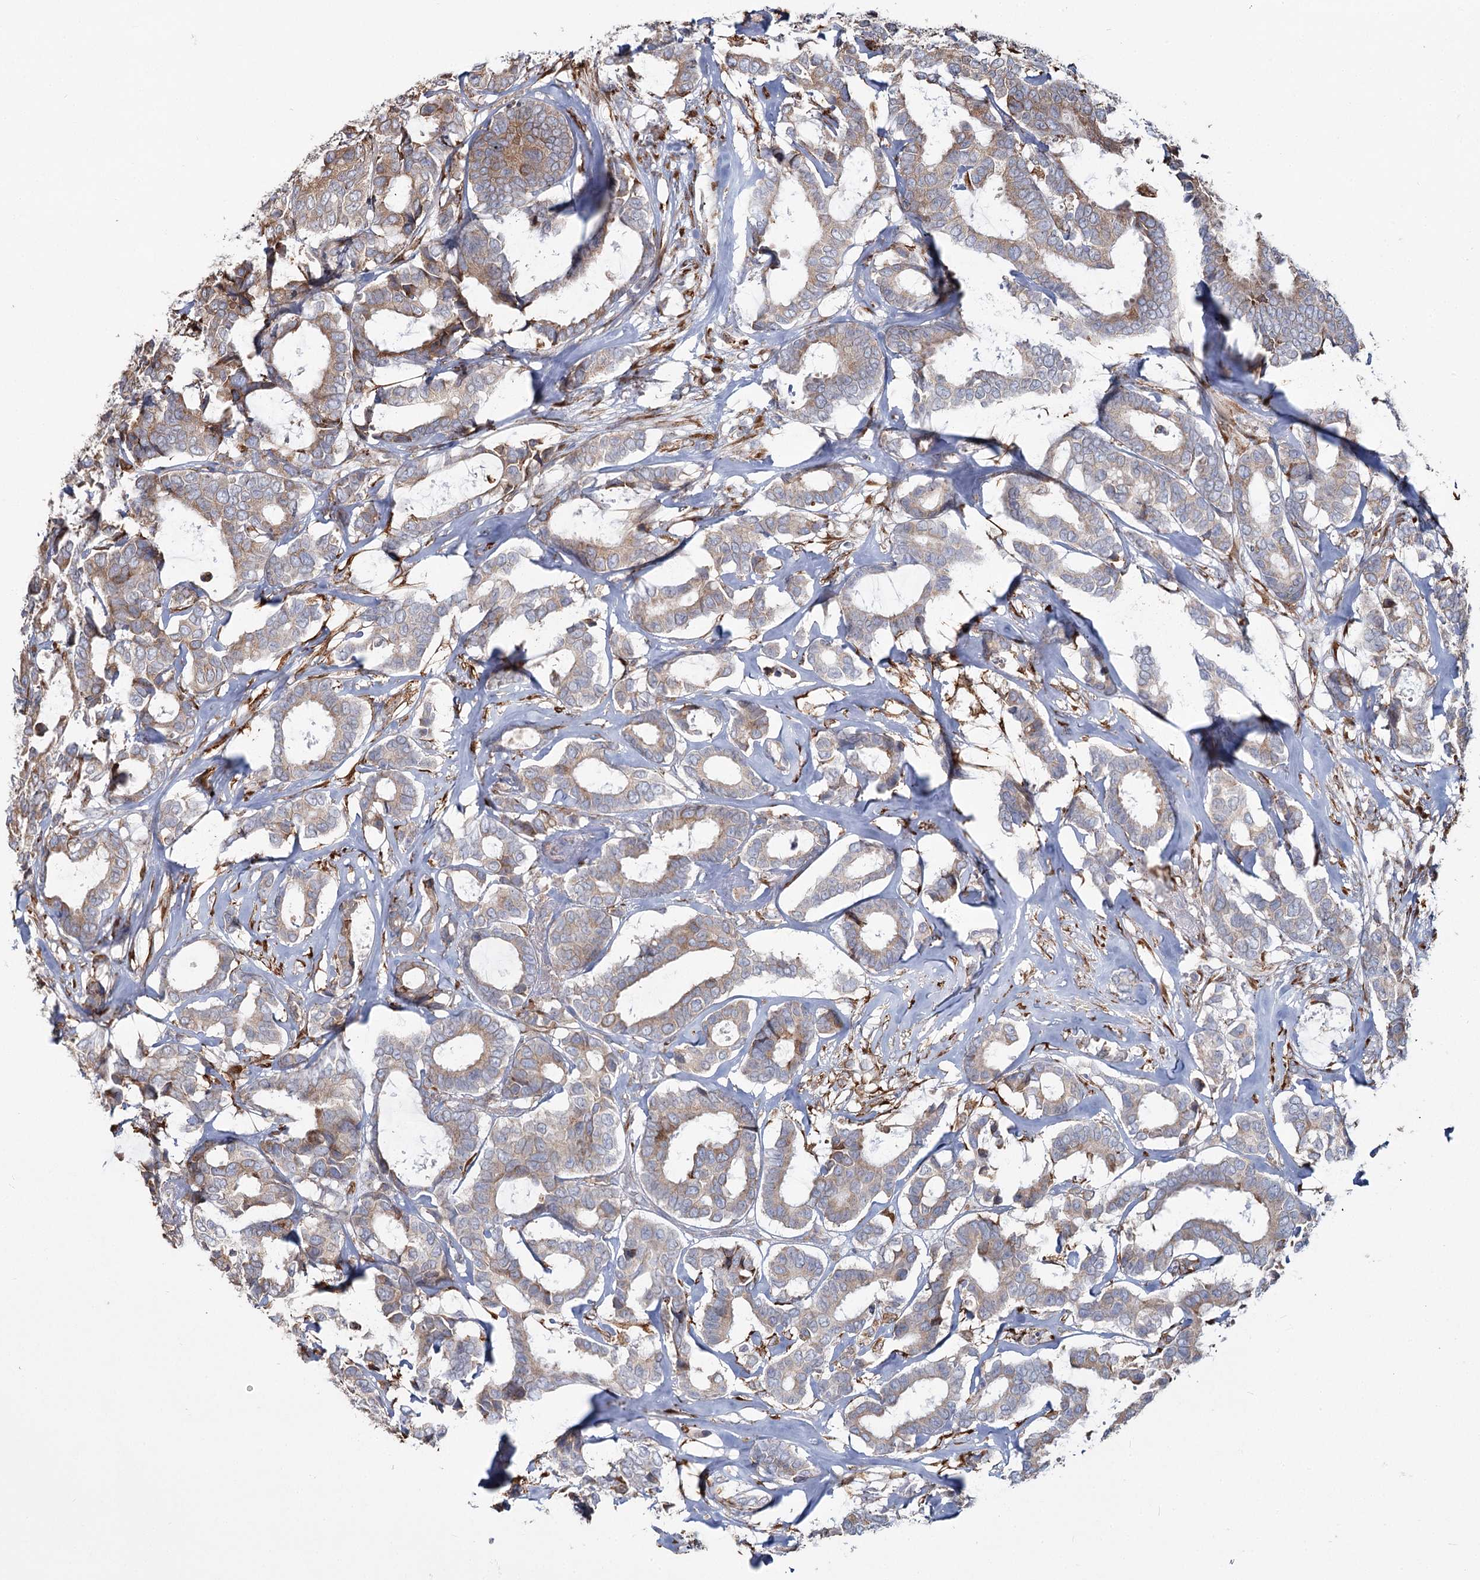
{"staining": {"intensity": "weak", "quantity": ">75%", "location": "cytoplasmic/membranous"}, "tissue": "breast cancer", "cell_type": "Tumor cells", "image_type": "cancer", "snomed": [{"axis": "morphology", "description": "Duct carcinoma"}, {"axis": "topography", "description": "Breast"}], "caption": "Breast cancer was stained to show a protein in brown. There is low levels of weak cytoplasmic/membranous expression in about >75% of tumor cells.", "gene": "ZCCHC9", "patient": {"sex": "female", "age": 87}}